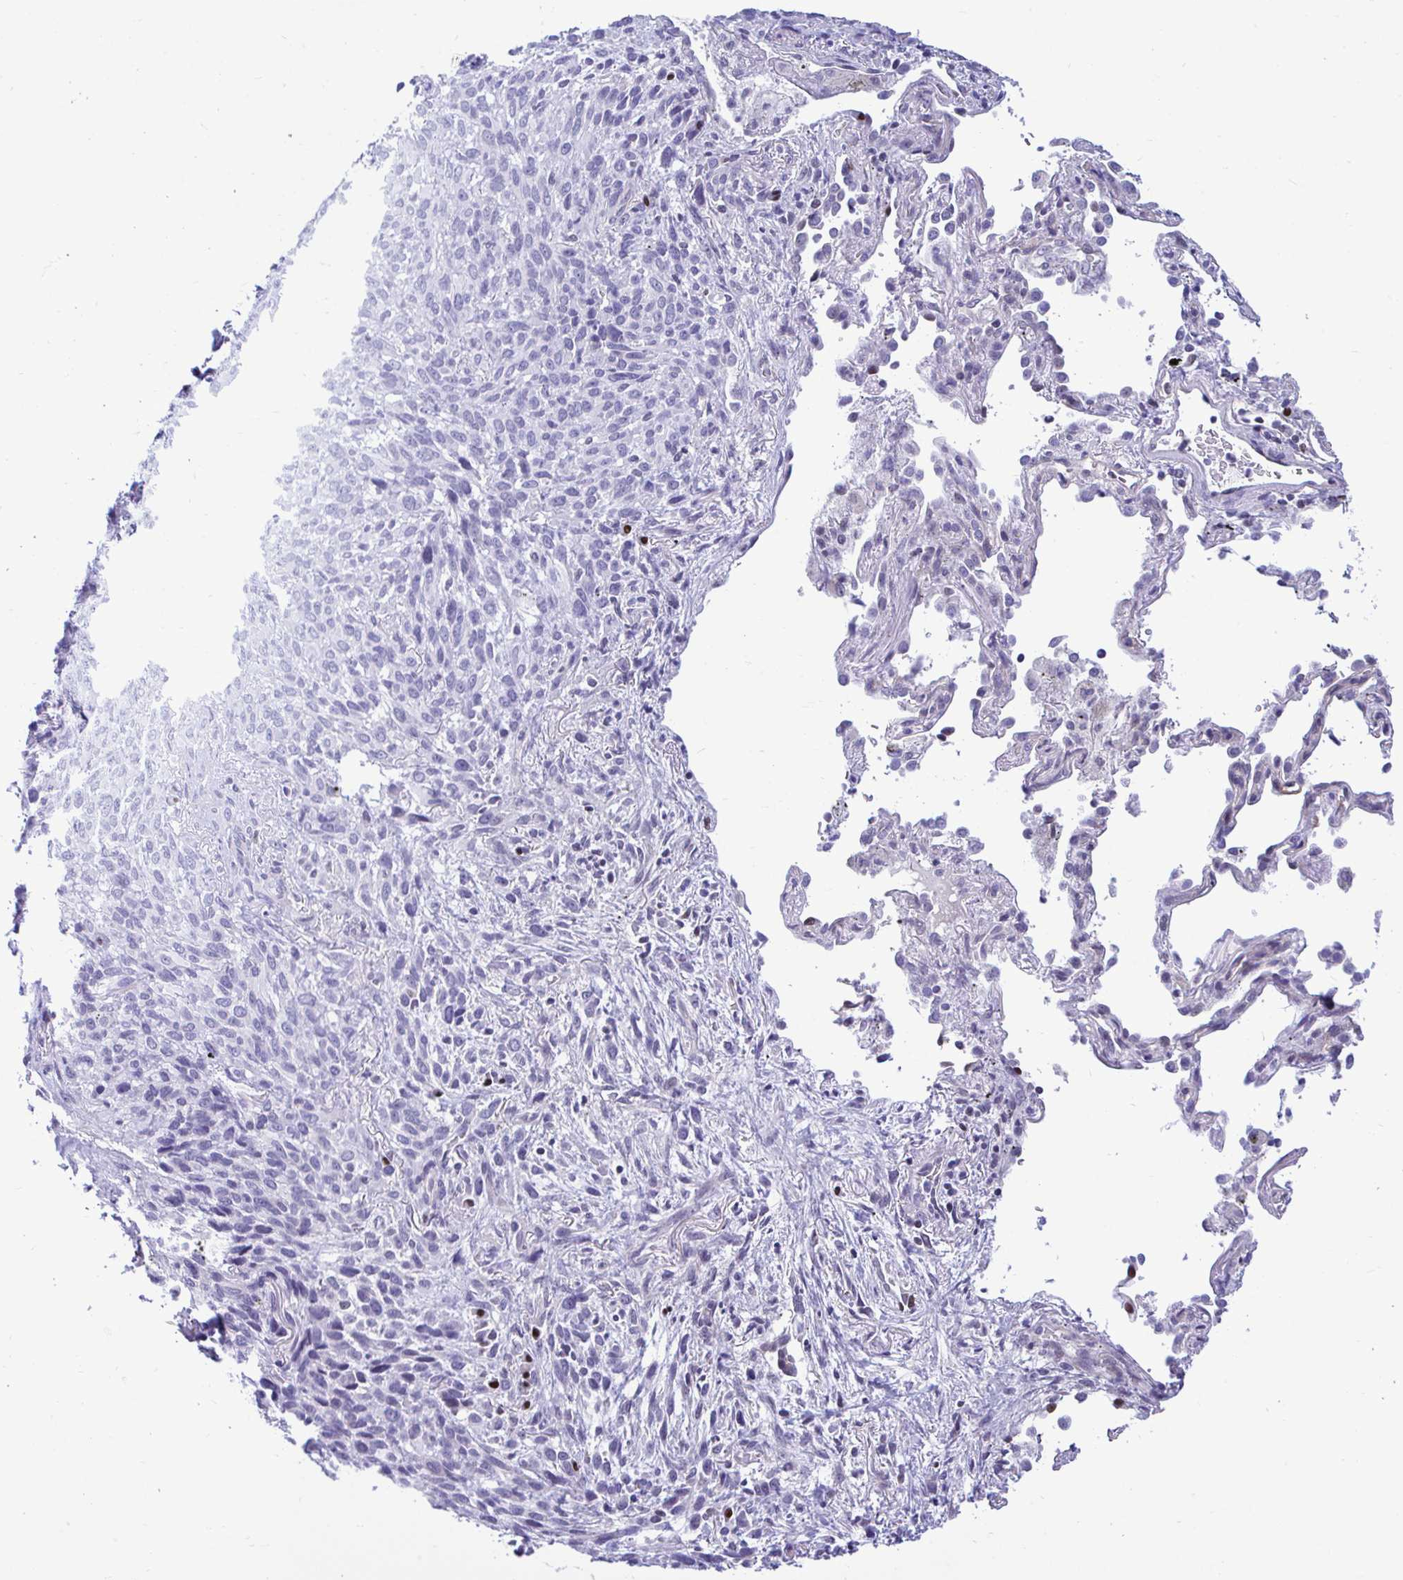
{"staining": {"intensity": "negative", "quantity": "none", "location": "none"}, "tissue": "melanoma", "cell_type": "Tumor cells", "image_type": "cancer", "snomed": [{"axis": "morphology", "description": "Malignant melanoma, Metastatic site"}, {"axis": "topography", "description": "Lung"}], "caption": "This is a histopathology image of IHC staining of melanoma, which shows no staining in tumor cells.", "gene": "SLC25A51", "patient": {"sex": "male", "age": 48}}